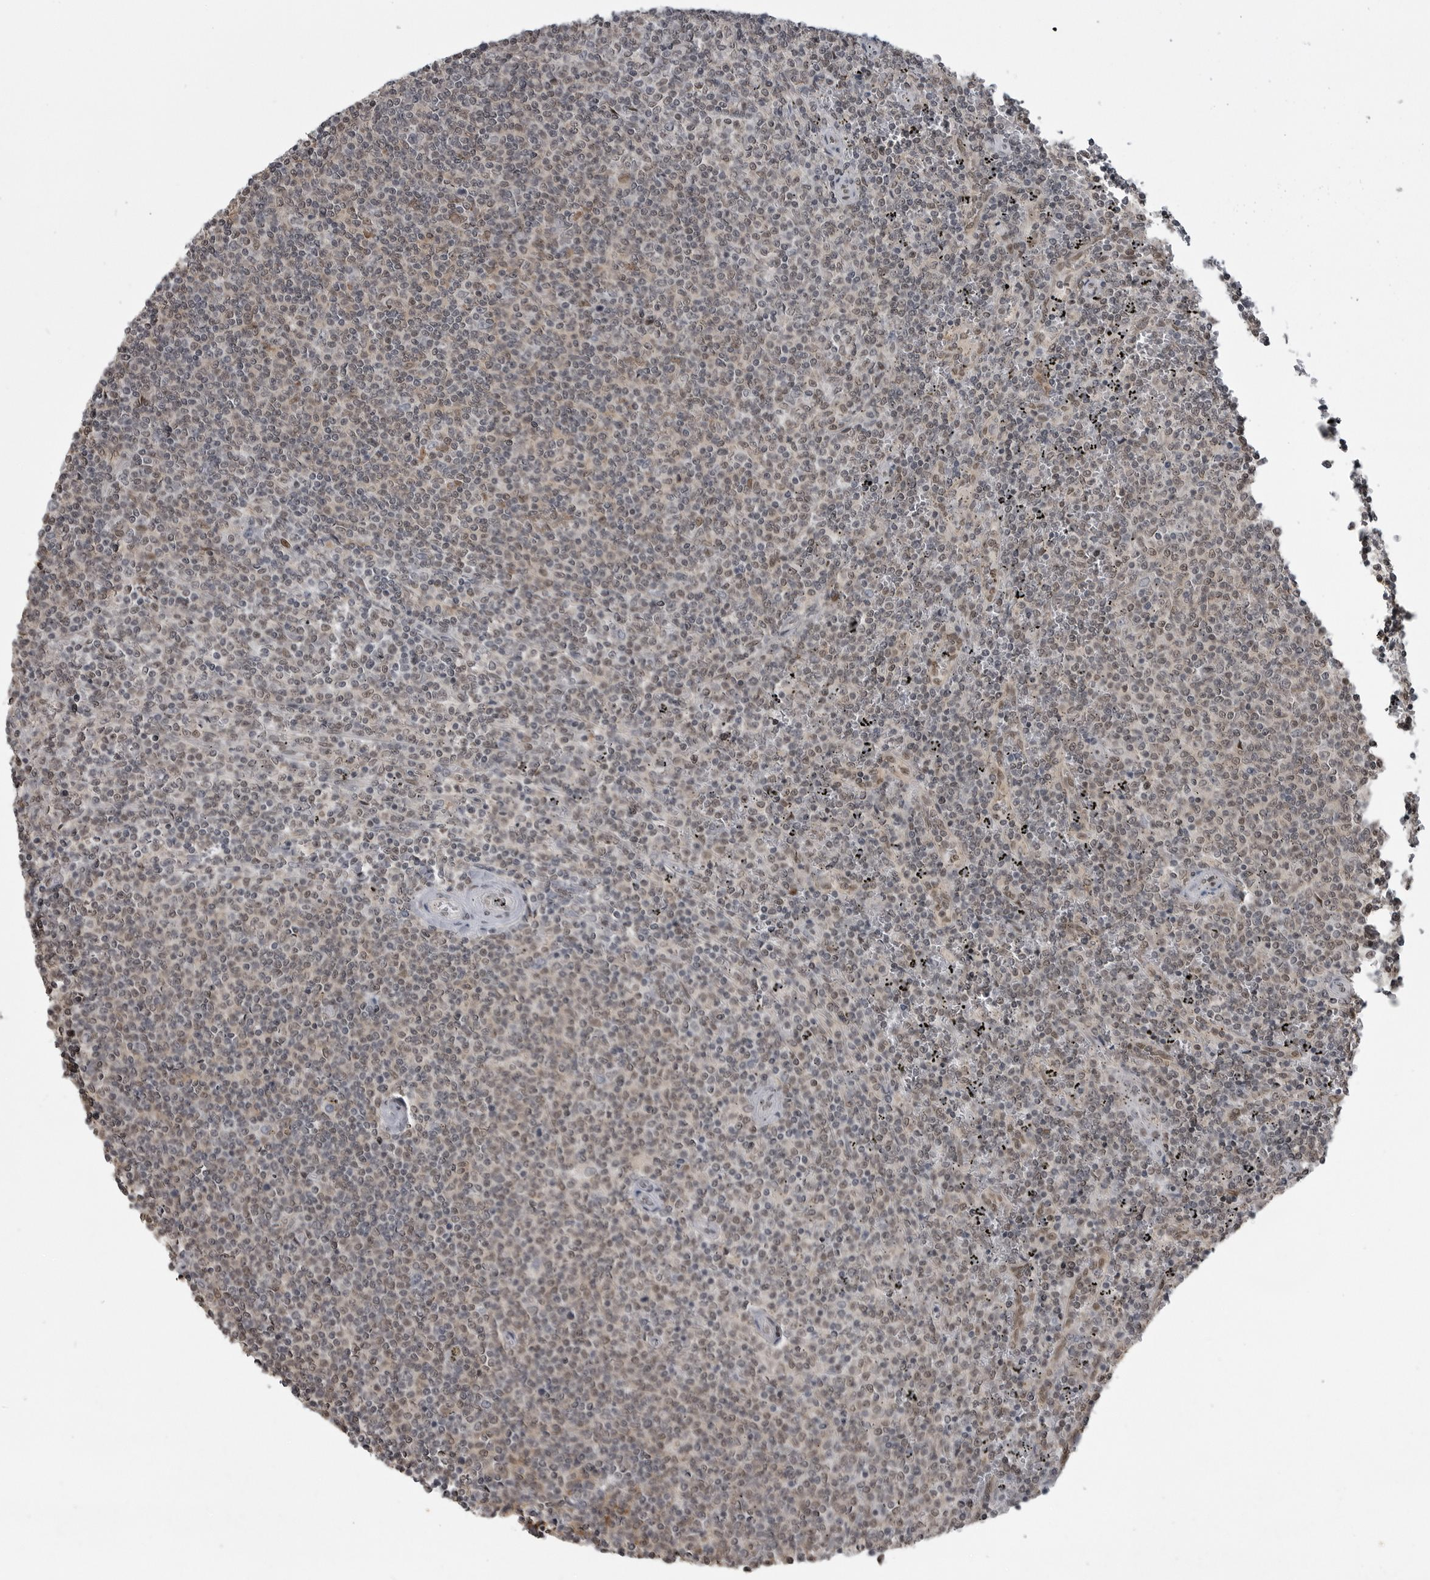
{"staining": {"intensity": "weak", "quantity": ">75%", "location": "nuclear"}, "tissue": "lymphoma", "cell_type": "Tumor cells", "image_type": "cancer", "snomed": [{"axis": "morphology", "description": "Malignant lymphoma, non-Hodgkin's type, Low grade"}, {"axis": "topography", "description": "Spleen"}], "caption": "A low amount of weak nuclear positivity is appreciated in about >75% of tumor cells in lymphoma tissue.", "gene": "C8orf58", "patient": {"sex": "female", "age": 50}}